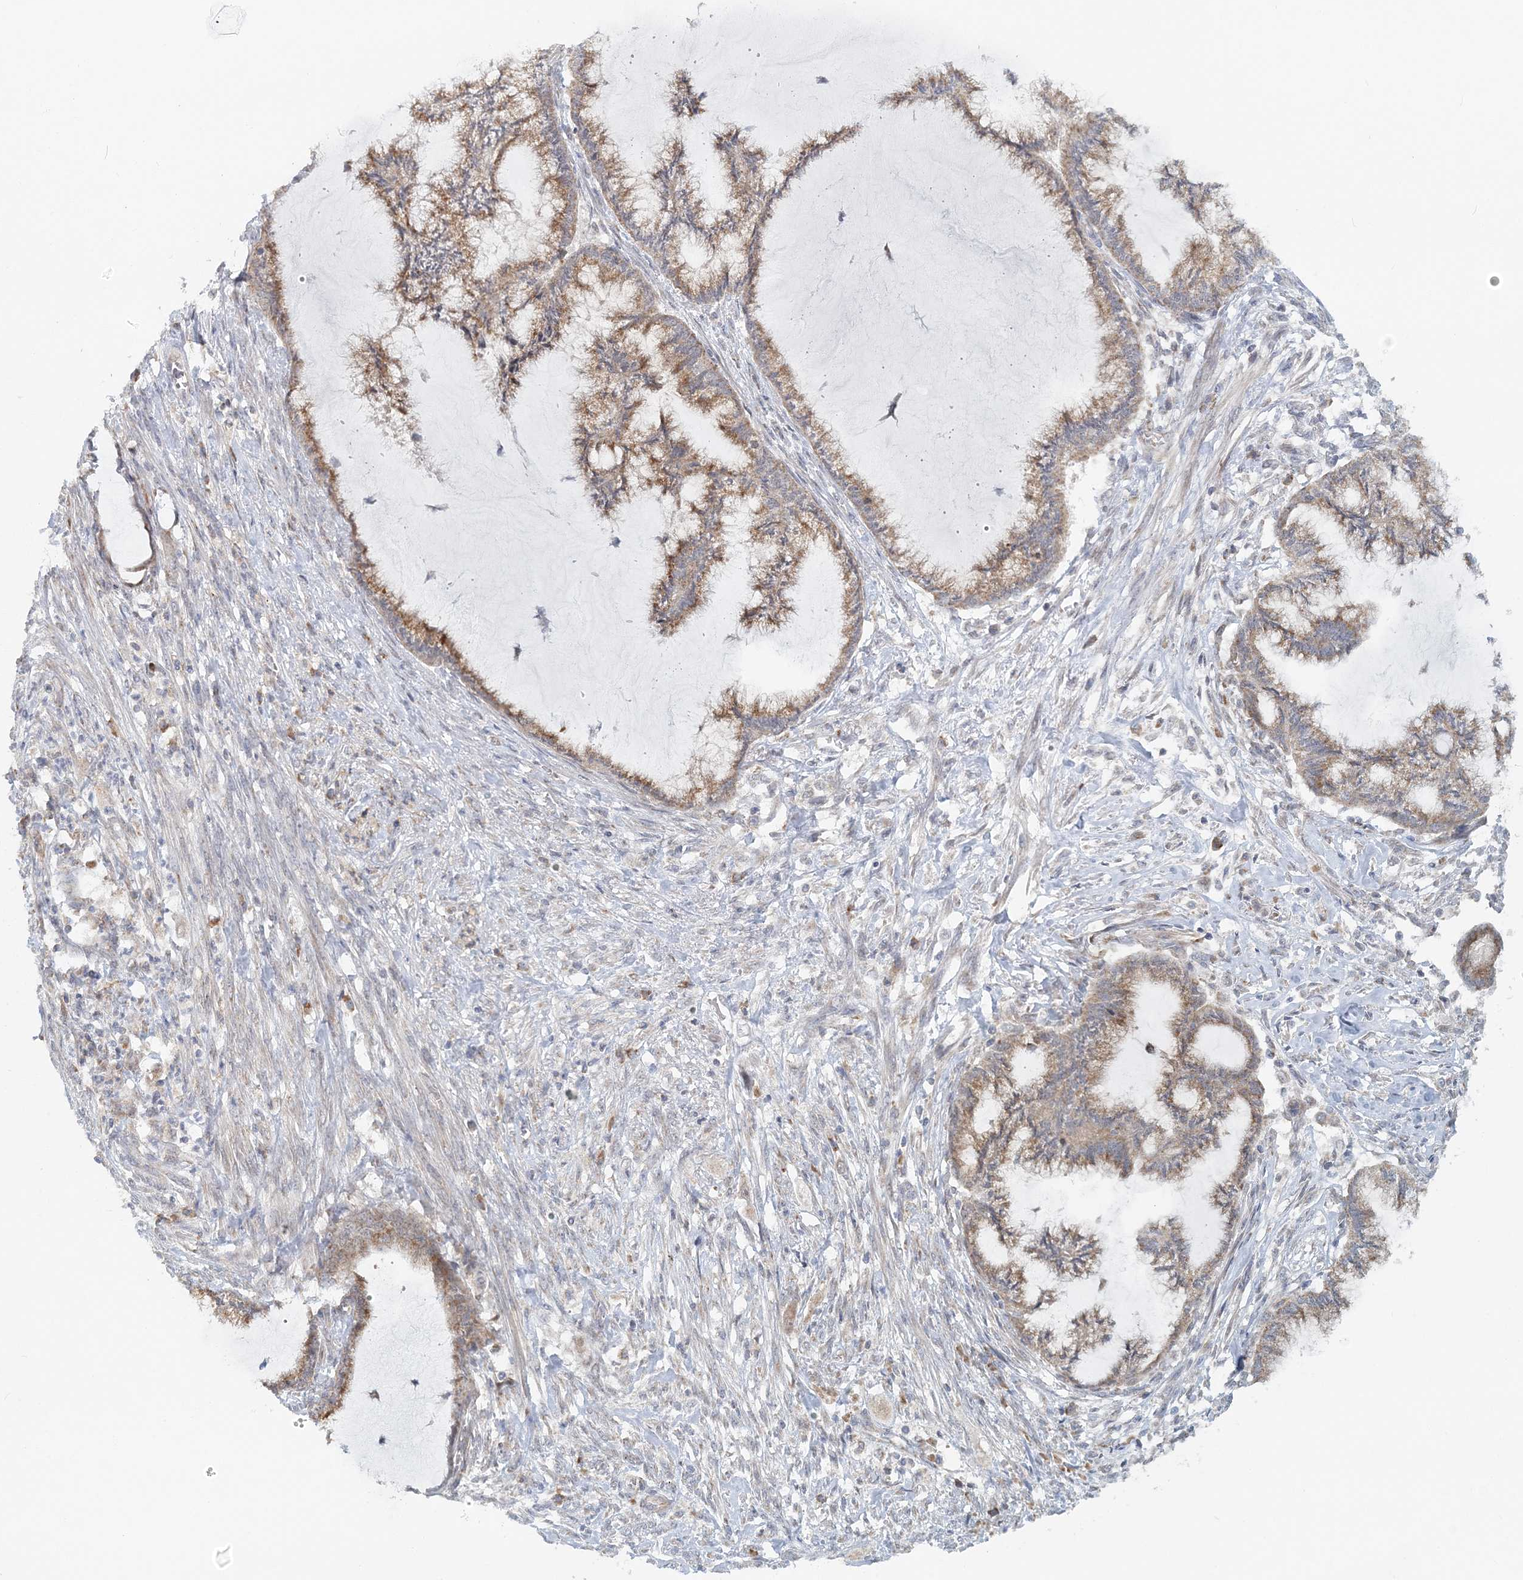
{"staining": {"intensity": "moderate", "quantity": ">75%", "location": "cytoplasmic/membranous"}, "tissue": "endometrial cancer", "cell_type": "Tumor cells", "image_type": "cancer", "snomed": [{"axis": "morphology", "description": "Adenocarcinoma, NOS"}, {"axis": "topography", "description": "Endometrium"}], "caption": "A photomicrograph of human endometrial cancer (adenocarcinoma) stained for a protein displays moderate cytoplasmic/membranous brown staining in tumor cells.", "gene": "RNF150", "patient": {"sex": "female", "age": 86}}